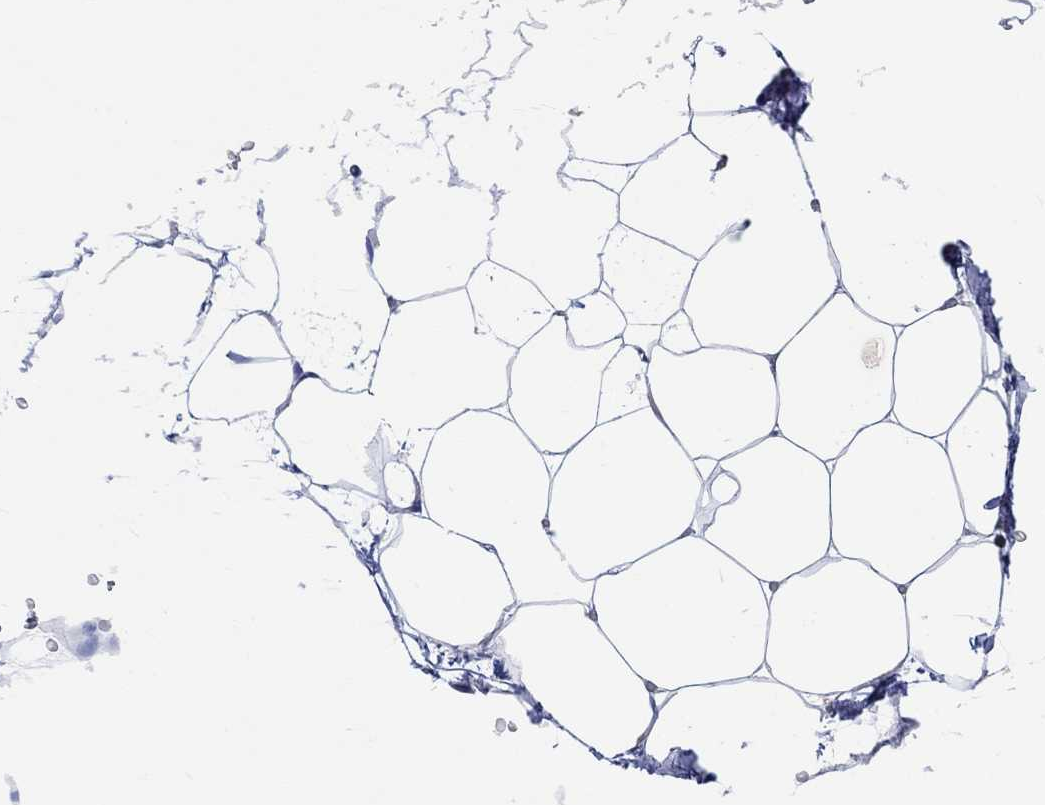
{"staining": {"intensity": "negative", "quantity": "none", "location": "none"}, "tissue": "adipose tissue", "cell_type": "Adipocytes", "image_type": "normal", "snomed": [{"axis": "morphology", "description": "Normal tissue, NOS"}, {"axis": "topography", "description": "Adipose tissue"}], "caption": "The histopathology image shows no significant staining in adipocytes of adipose tissue.", "gene": "SHISA4", "patient": {"sex": "male", "age": 57}}